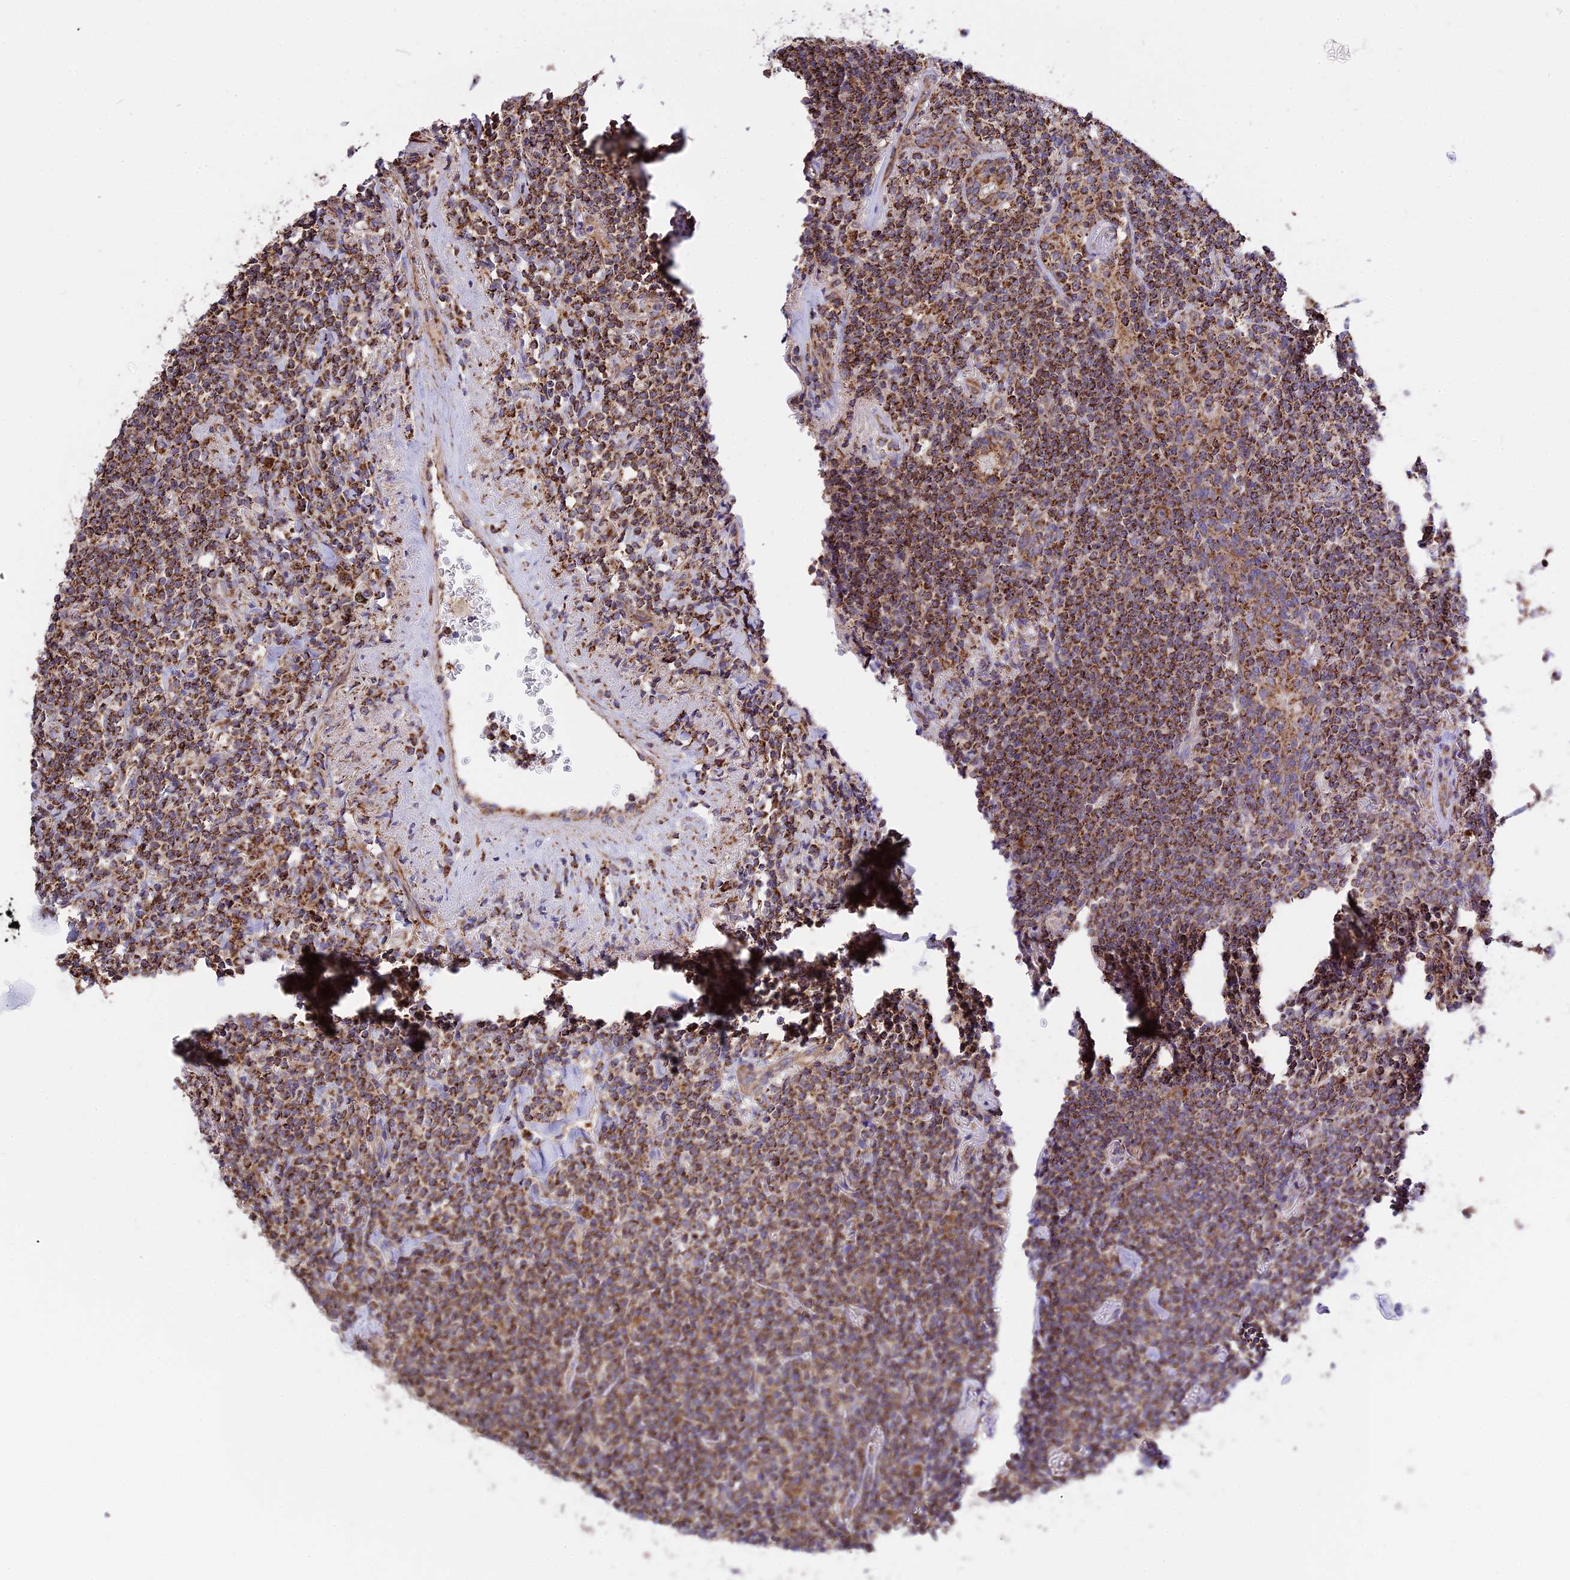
{"staining": {"intensity": "strong", "quantity": ">75%", "location": "cytoplasmic/membranous"}, "tissue": "lymphoma", "cell_type": "Tumor cells", "image_type": "cancer", "snomed": [{"axis": "morphology", "description": "Malignant lymphoma, non-Hodgkin's type, Low grade"}, {"axis": "topography", "description": "Lung"}], "caption": "Human lymphoma stained for a protein (brown) exhibits strong cytoplasmic/membranous positive expression in approximately >75% of tumor cells.", "gene": "TTC4", "patient": {"sex": "female", "age": 71}}